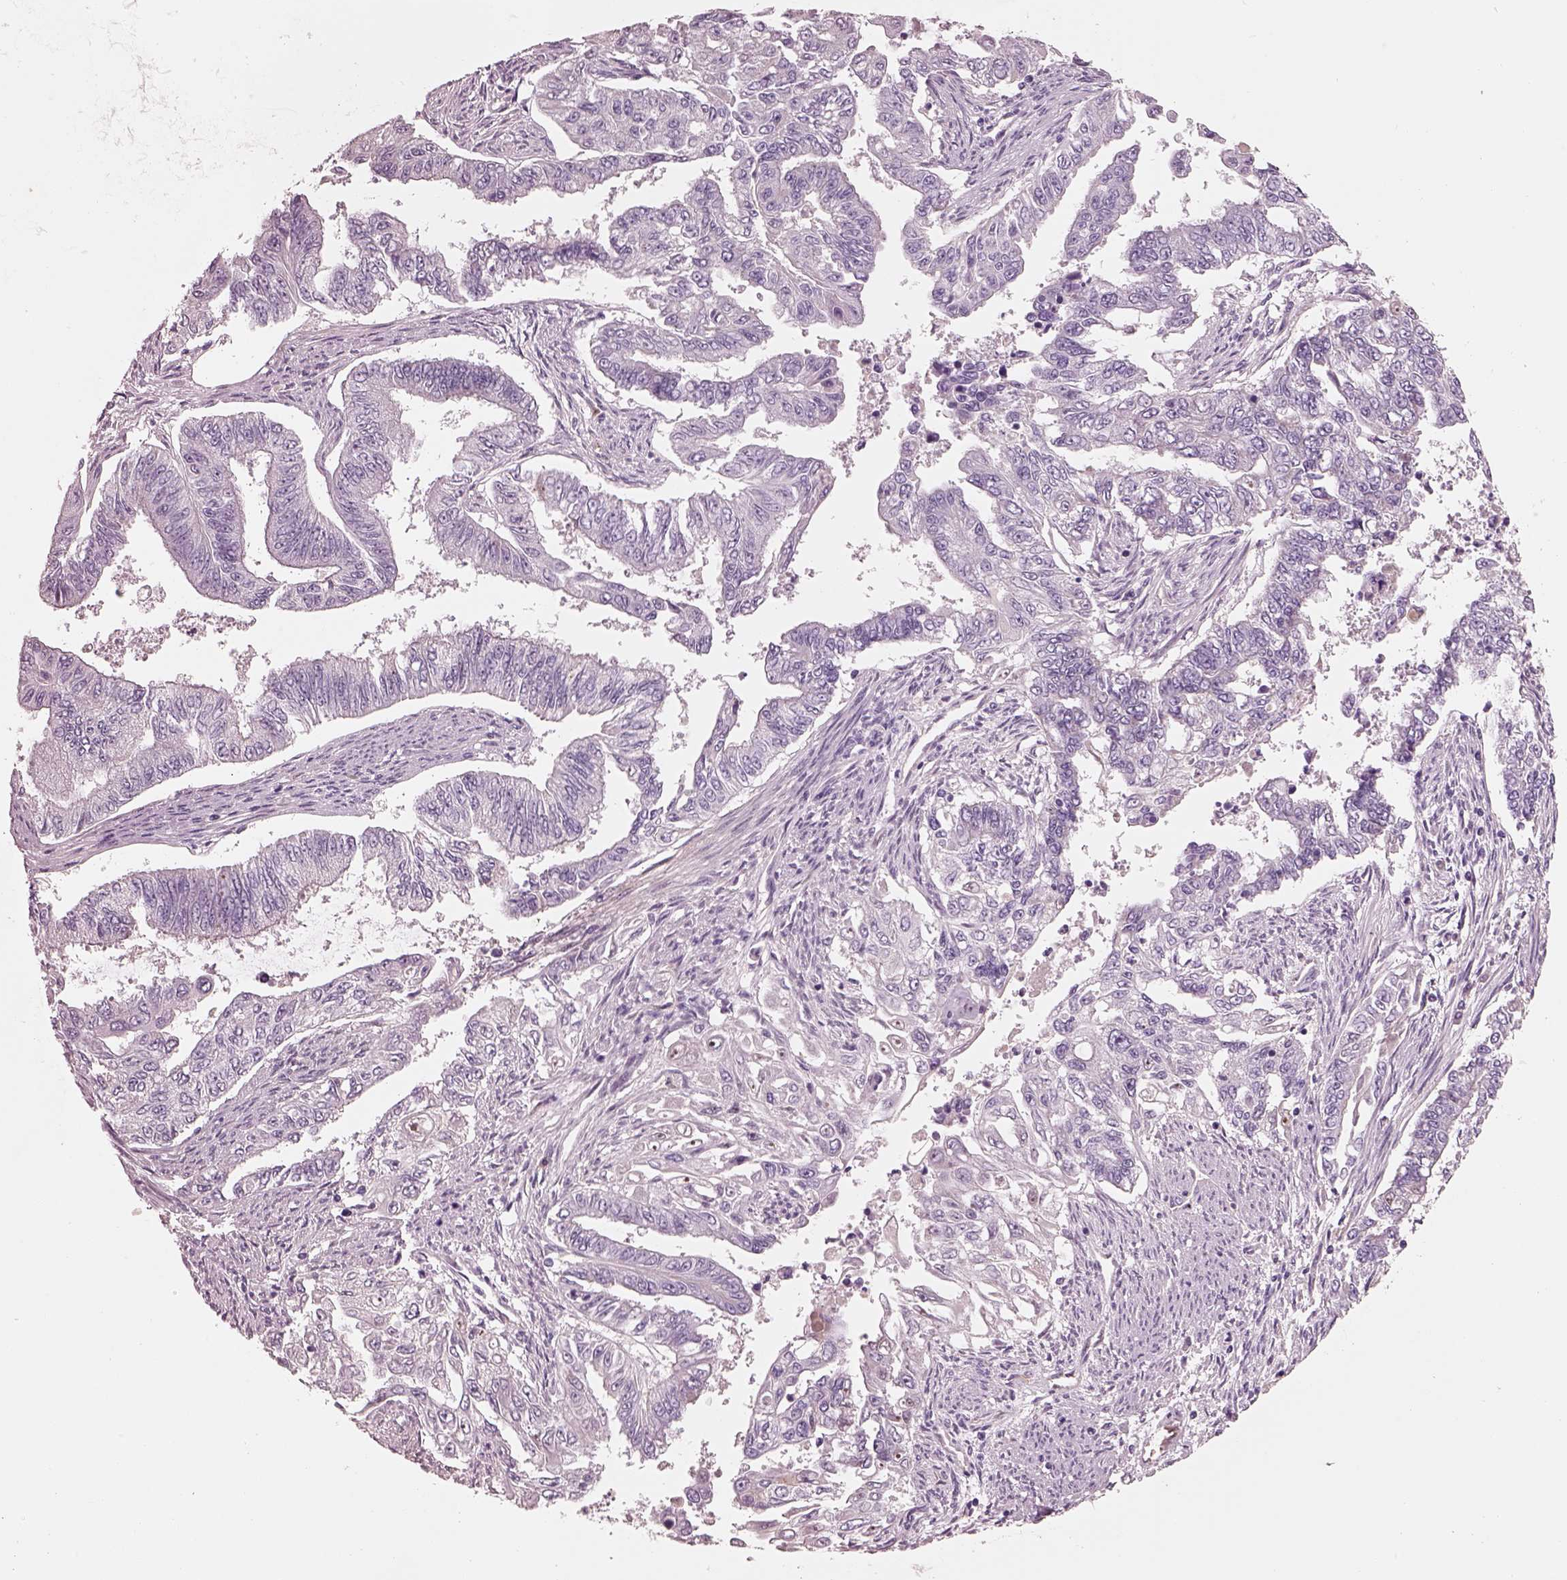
{"staining": {"intensity": "negative", "quantity": "none", "location": "none"}, "tissue": "endometrial cancer", "cell_type": "Tumor cells", "image_type": "cancer", "snomed": [{"axis": "morphology", "description": "Adenocarcinoma, NOS"}, {"axis": "topography", "description": "Uterus"}], "caption": "Immunohistochemistry (IHC) photomicrograph of neoplastic tissue: human endometrial adenocarcinoma stained with DAB displays no significant protein positivity in tumor cells.", "gene": "IGLL1", "patient": {"sex": "female", "age": 59}}